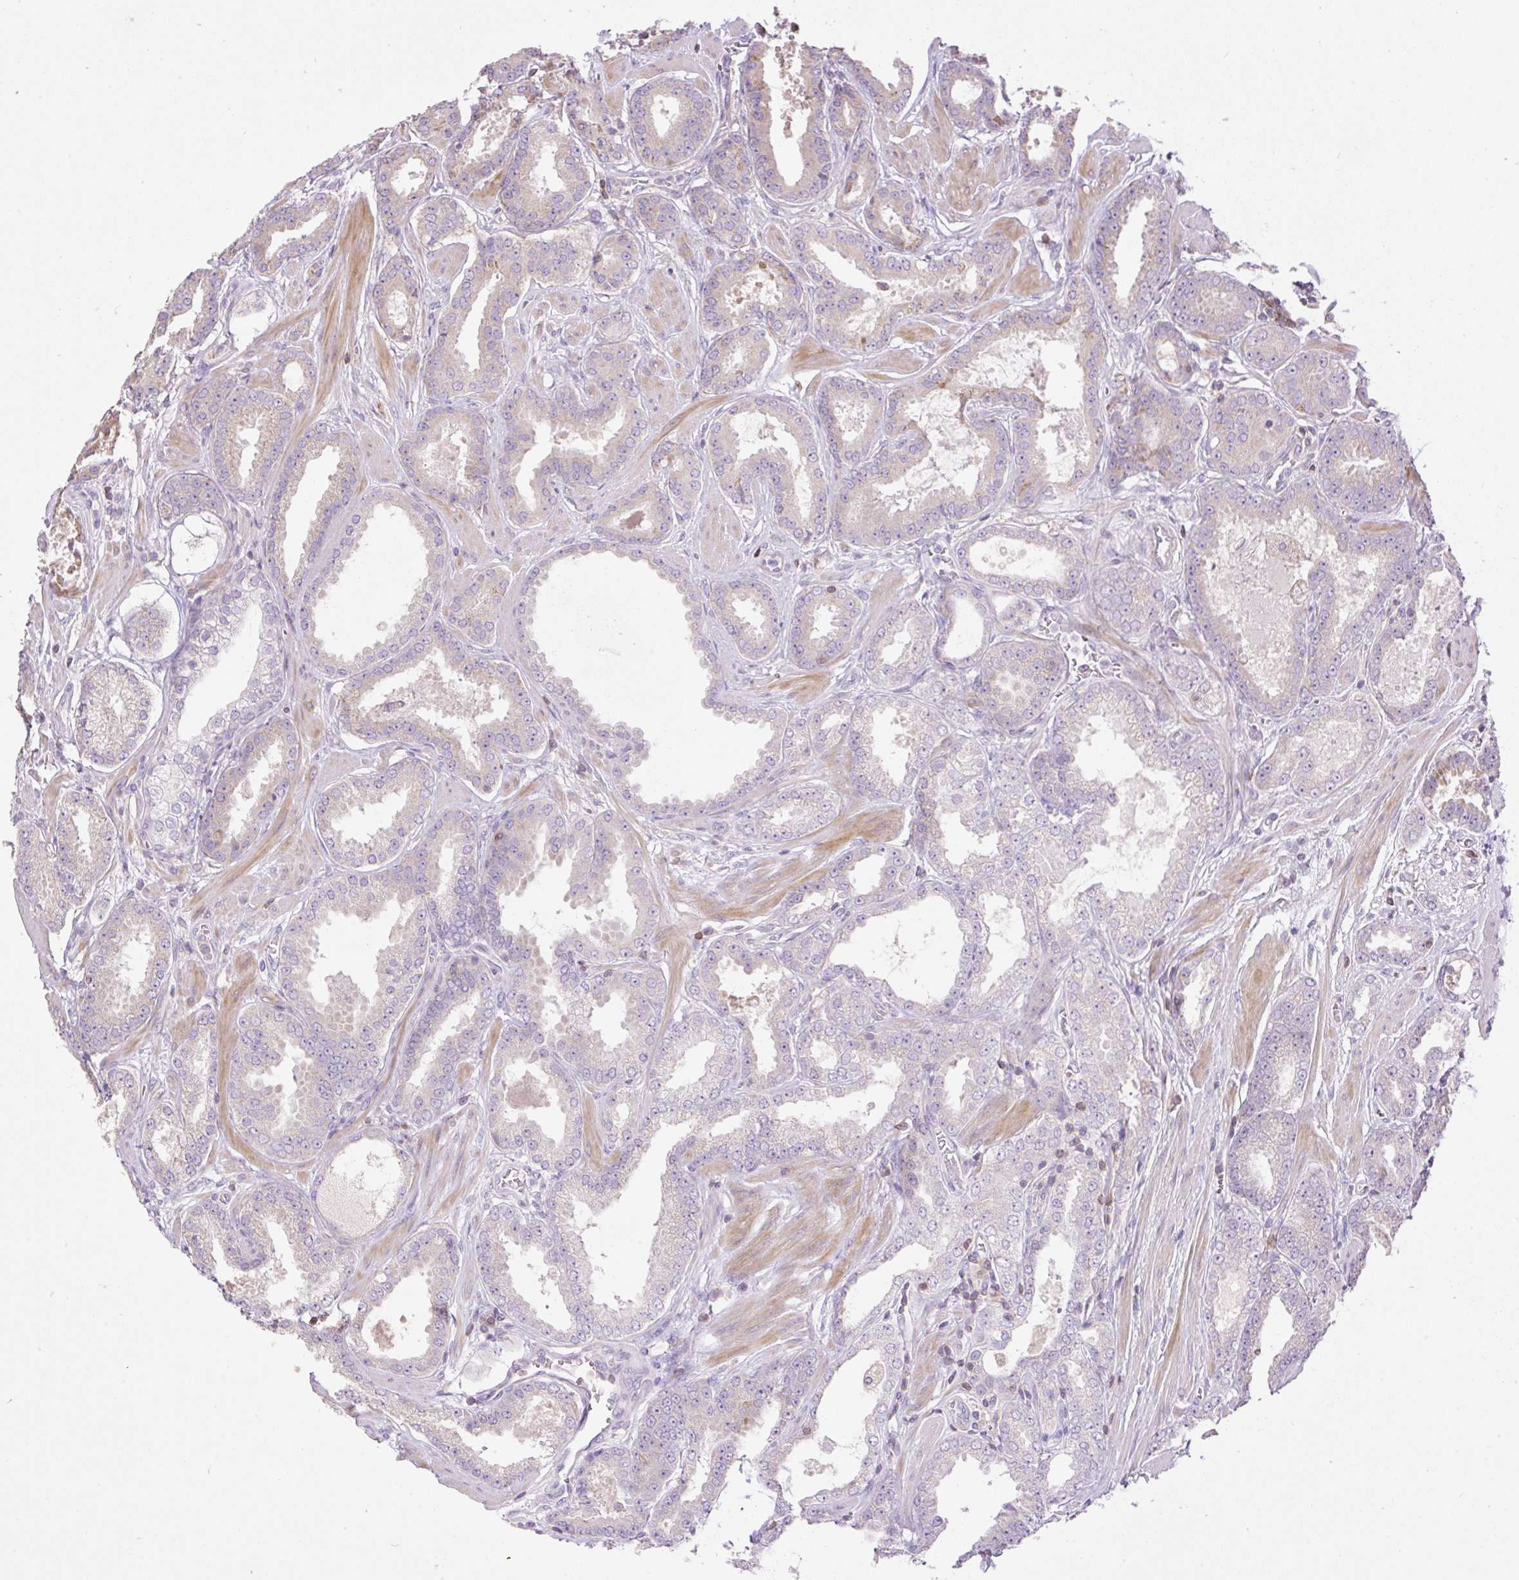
{"staining": {"intensity": "negative", "quantity": "none", "location": "none"}, "tissue": "prostate cancer", "cell_type": "Tumor cells", "image_type": "cancer", "snomed": [{"axis": "morphology", "description": "Adenocarcinoma, Low grade"}, {"axis": "topography", "description": "Prostate"}], "caption": "Protein analysis of prostate cancer (low-grade adenocarcinoma) exhibits no significant expression in tumor cells.", "gene": "VPS25", "patient": {"sex": "male", "age": 42}}